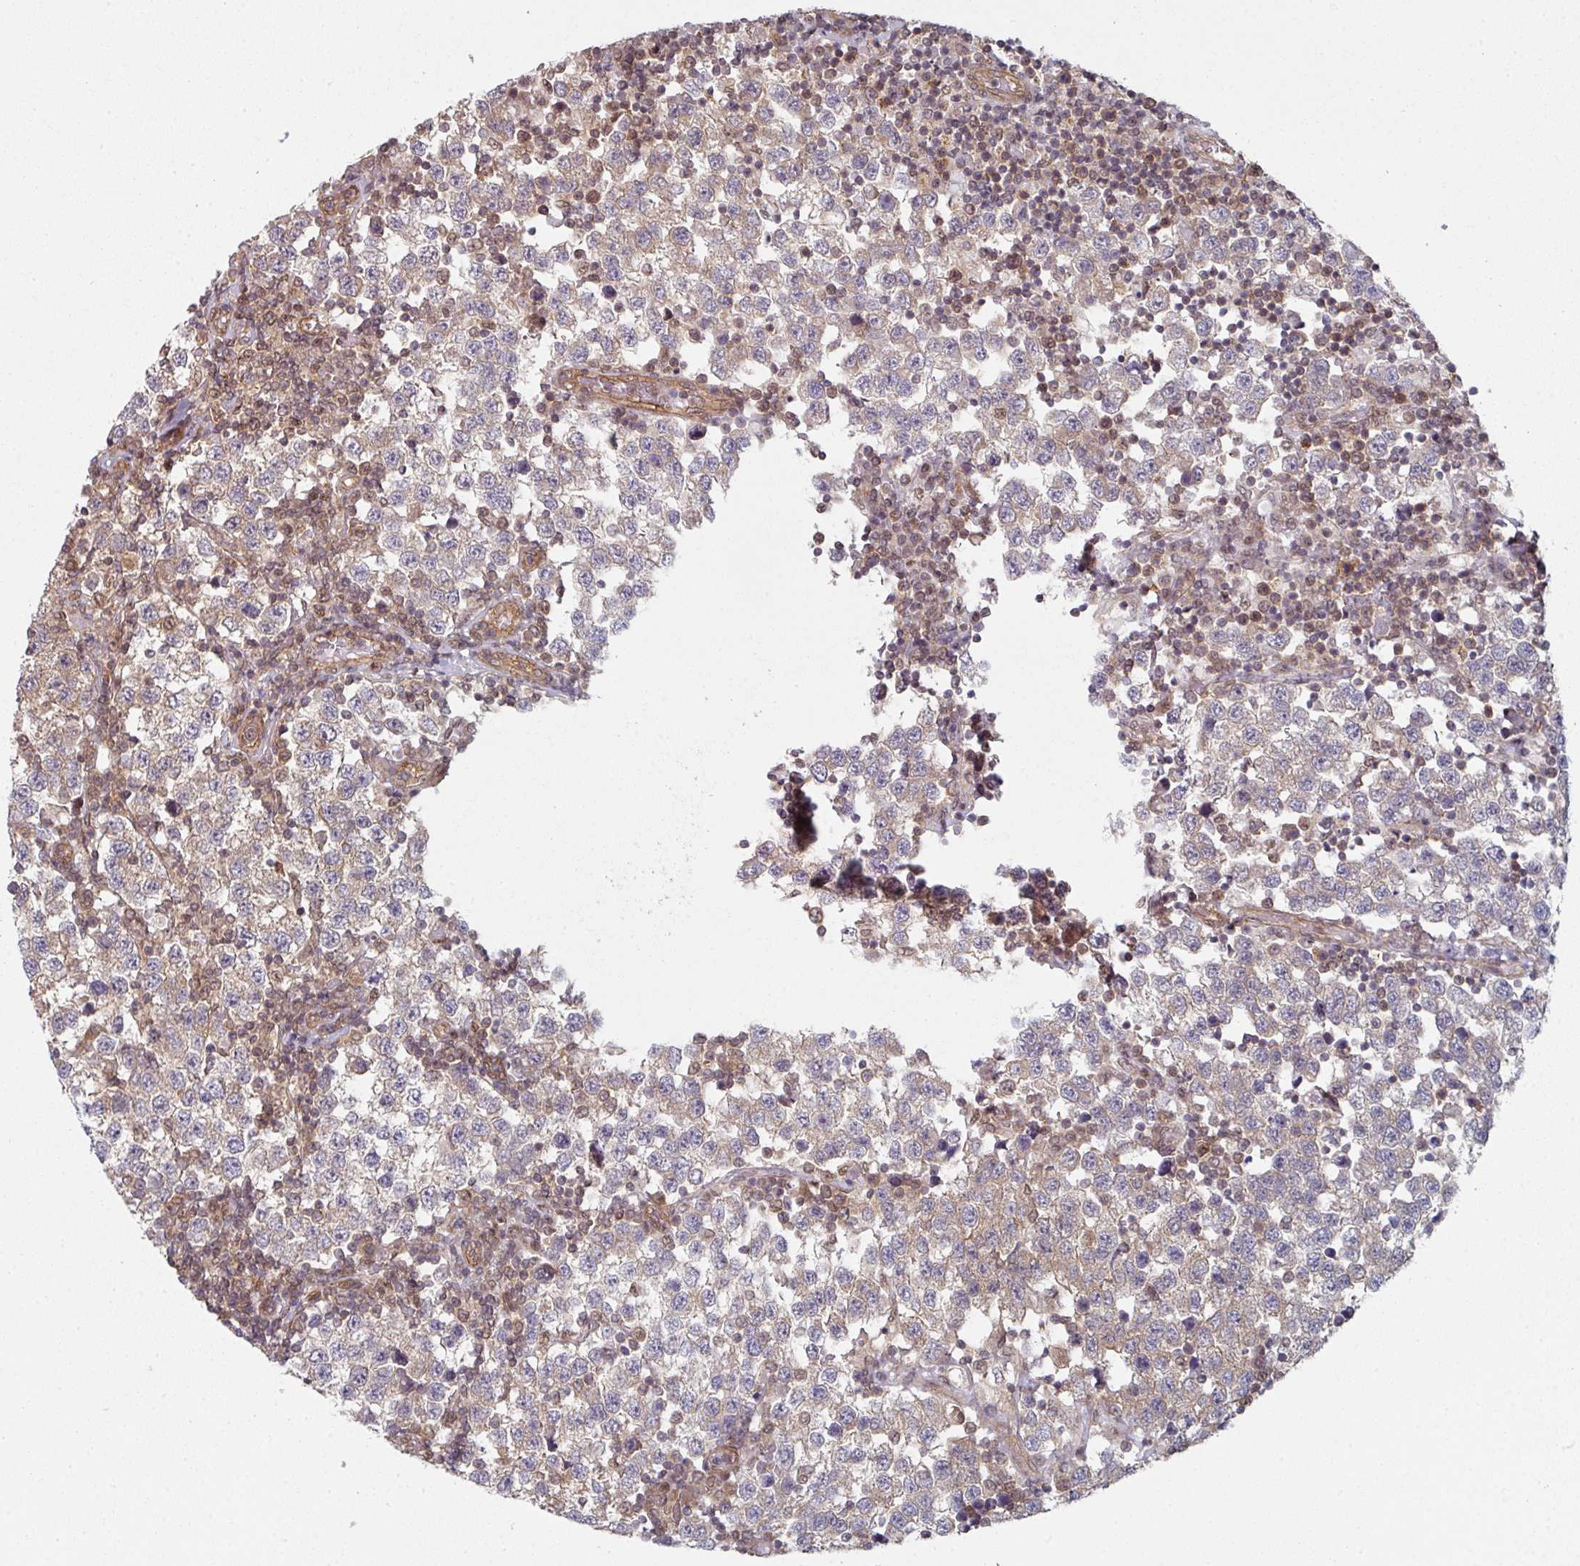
{"staining": {"intensity": "weak", "quantity": "25%-75%", "location": "cytoplasmic/membranous"}, "tissue": "testis cancer", "cell_type": "Tumor cells", "image_type": "cancer", "snomed": [{"axis": "morphology", "description": "Seminoma, NOS"}, {"axis": "topography", "description": "Testis"}], "caption": "A high-resolution photomicrograph shows IHC staining of testis cancer (seminoma), which demonstrates weak cytoplasmic/membranous positivity in about 25%-75% of tumor cells.", "gene": "PSME3IP1", "patient": {"sex": "male", "age": 34}}